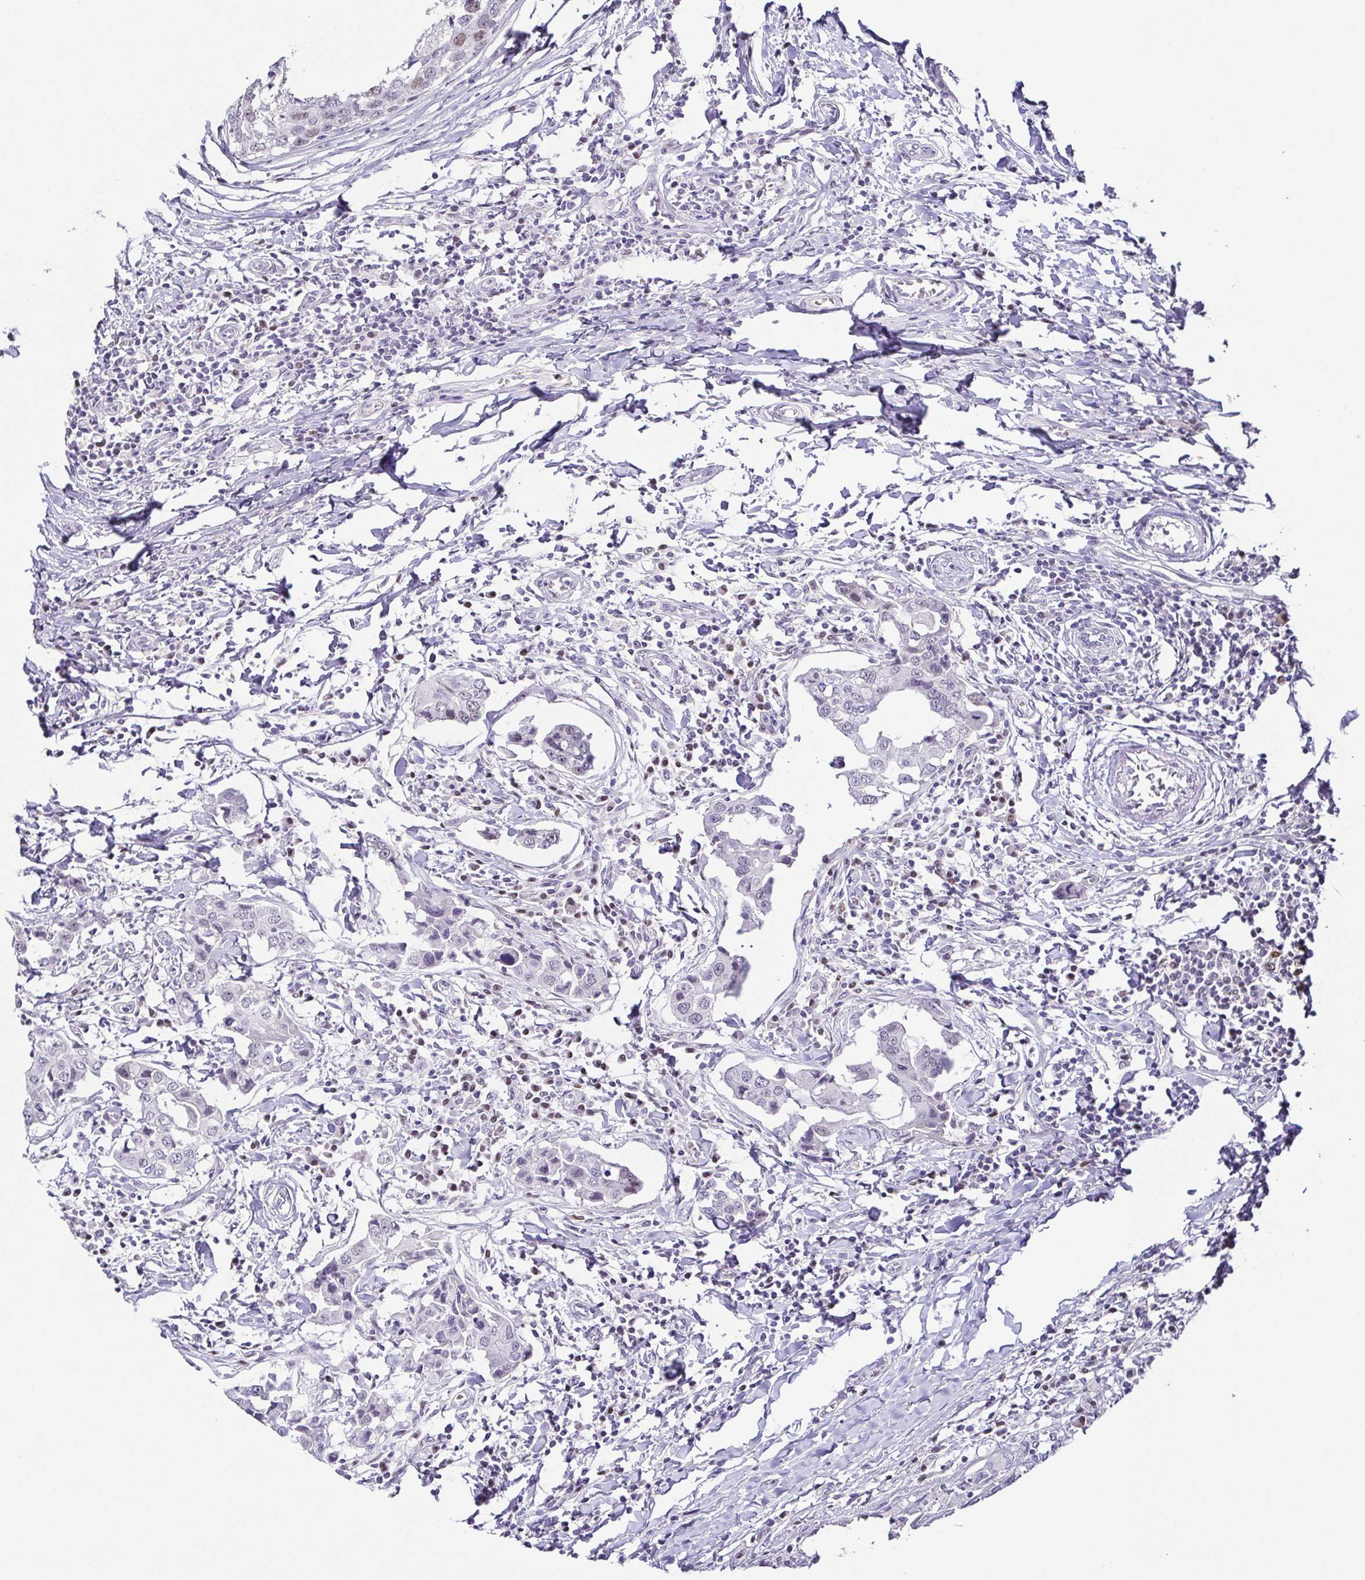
{"staining": {"intensity": "weak", "quantity": "<25%", "location": "nuclear"}, "tissue": "breast cancer", "cell_type": "Tumor cells", "image_type": "cancer", "snomed": [{"axis": "morphology", "description": "Duct carcinoma"}, {"axis": "topography", "description": "Breast"}], "caption": "Protein analysis of infiltrating ductal carcinoma (breast) exhibits no significant positivity in tumor cells.", "gene": "TCF3", "patient": {"sex": "female", "age": 27}}